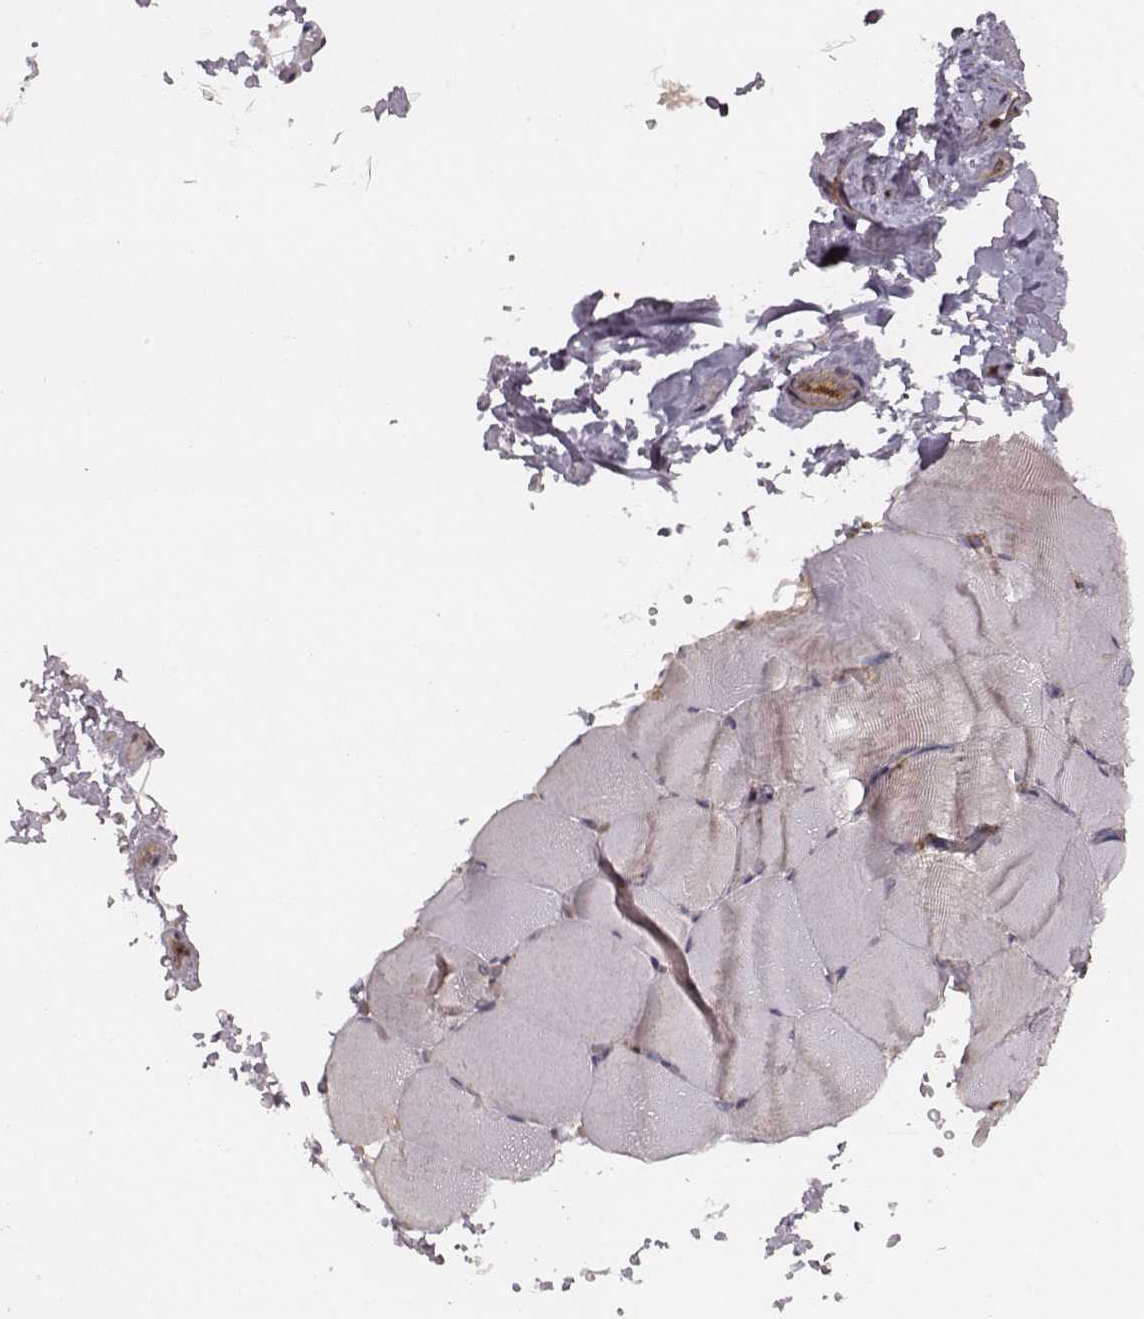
{"staining": {"intensity": "negative", "quantity": "none", "location": "none"}, "tissue": "skeletal muscle", "cell_type": "Myocytes", "image_type": "normal", "snomed": [{"axis": "morphology", "description": "Normal tissue, NOS"}, {"axis": "topography", "description": "Skeletal muscle"}], "caption": "Immunohistochemical staining of unremarkable human skeletal muscle shows no significant expression in myocytes.", "gene": "VPS26A", "patient": {"sex": "female", "age": 37}}